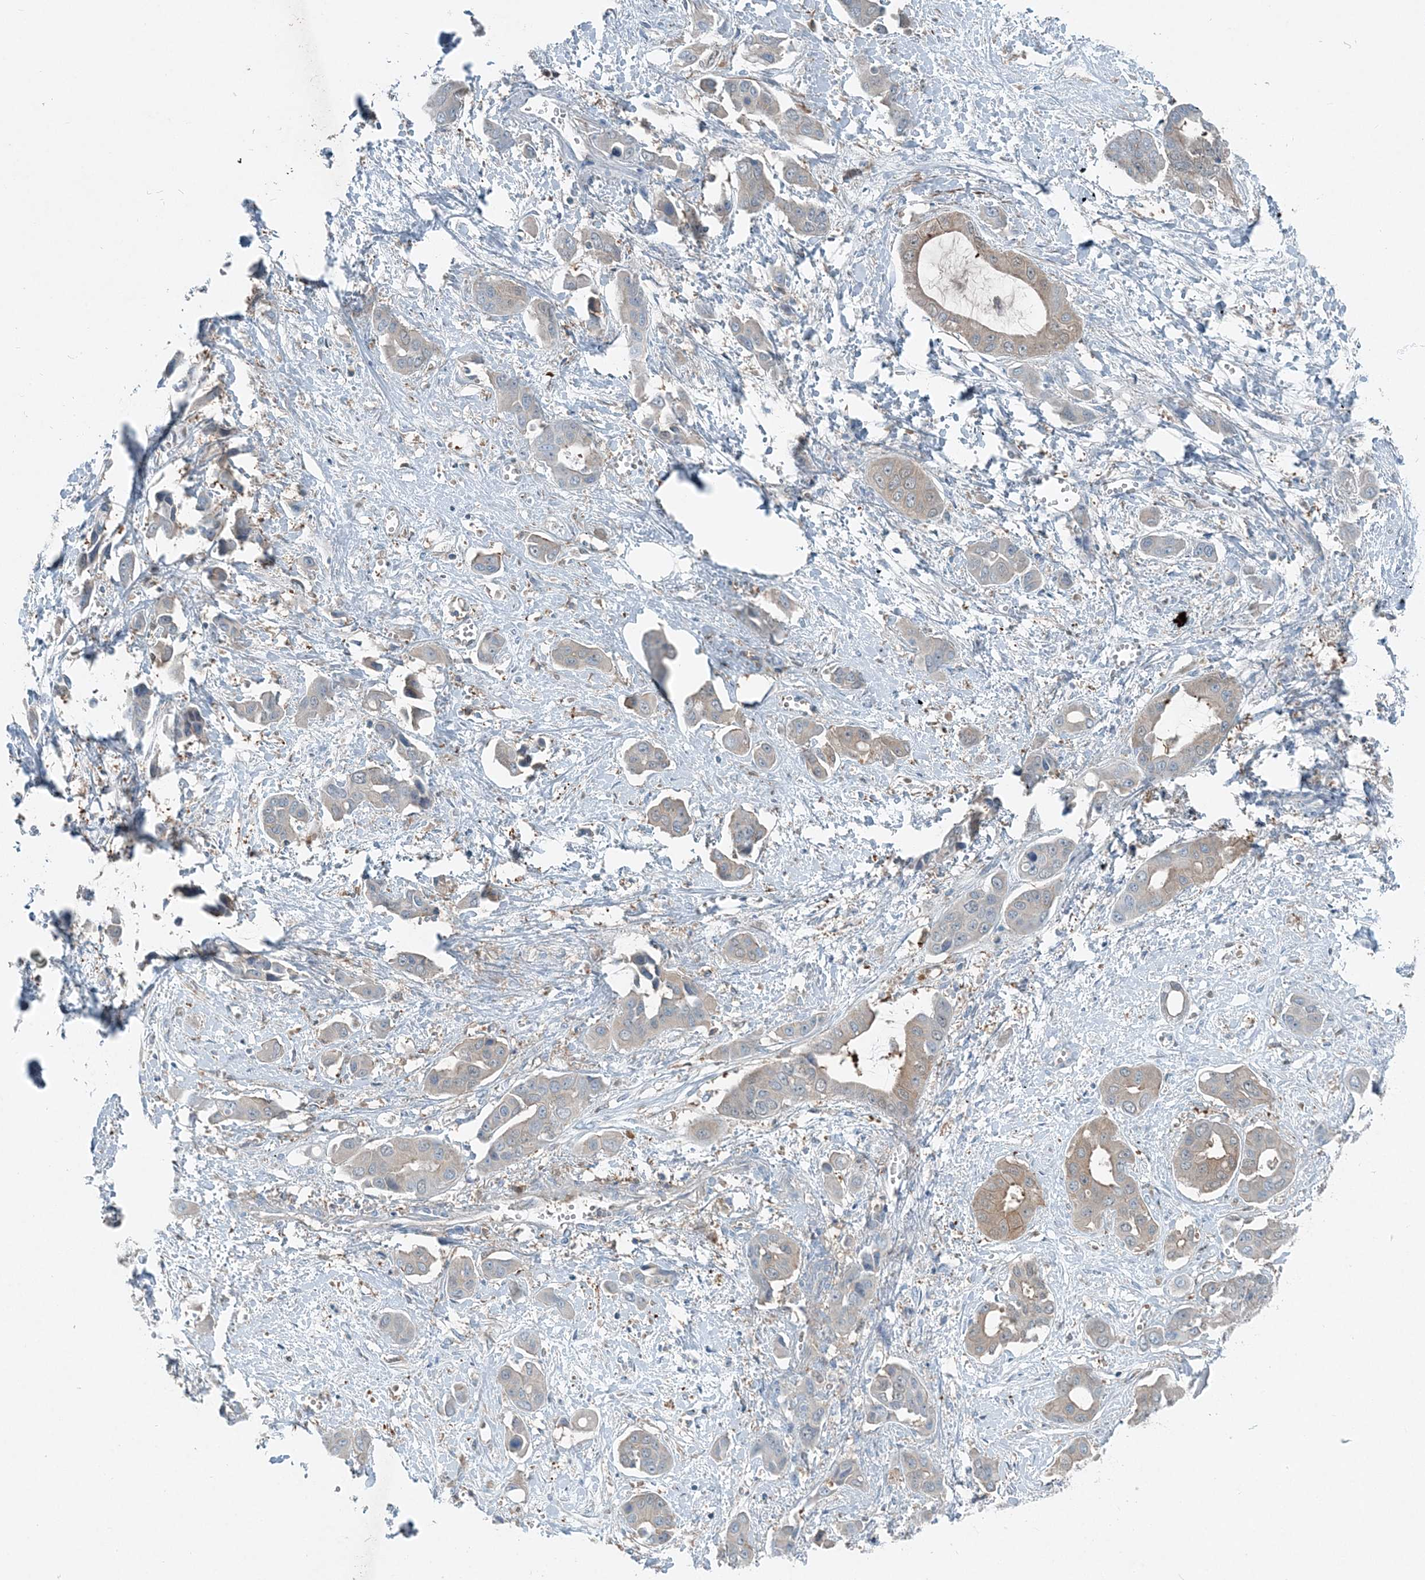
{"staining": {"intensity": "weak", "quantity": "<25%", "location": "cytoplasmic/membranous"}, "tissue": "liver cancer", "cell_type": "Tumor cells", "image_type": "cancer", "snomed": [{"axis": "morphology", "description": "Cholangiocarcinoma"}, {"axis": "topography", "description": "Liver"}], "caption": "There is no significant expression in tumor cells of liver cholangiocarcinoma.", "gene": "ARMH1", "patient": {"sex": "female", "age": 52}}